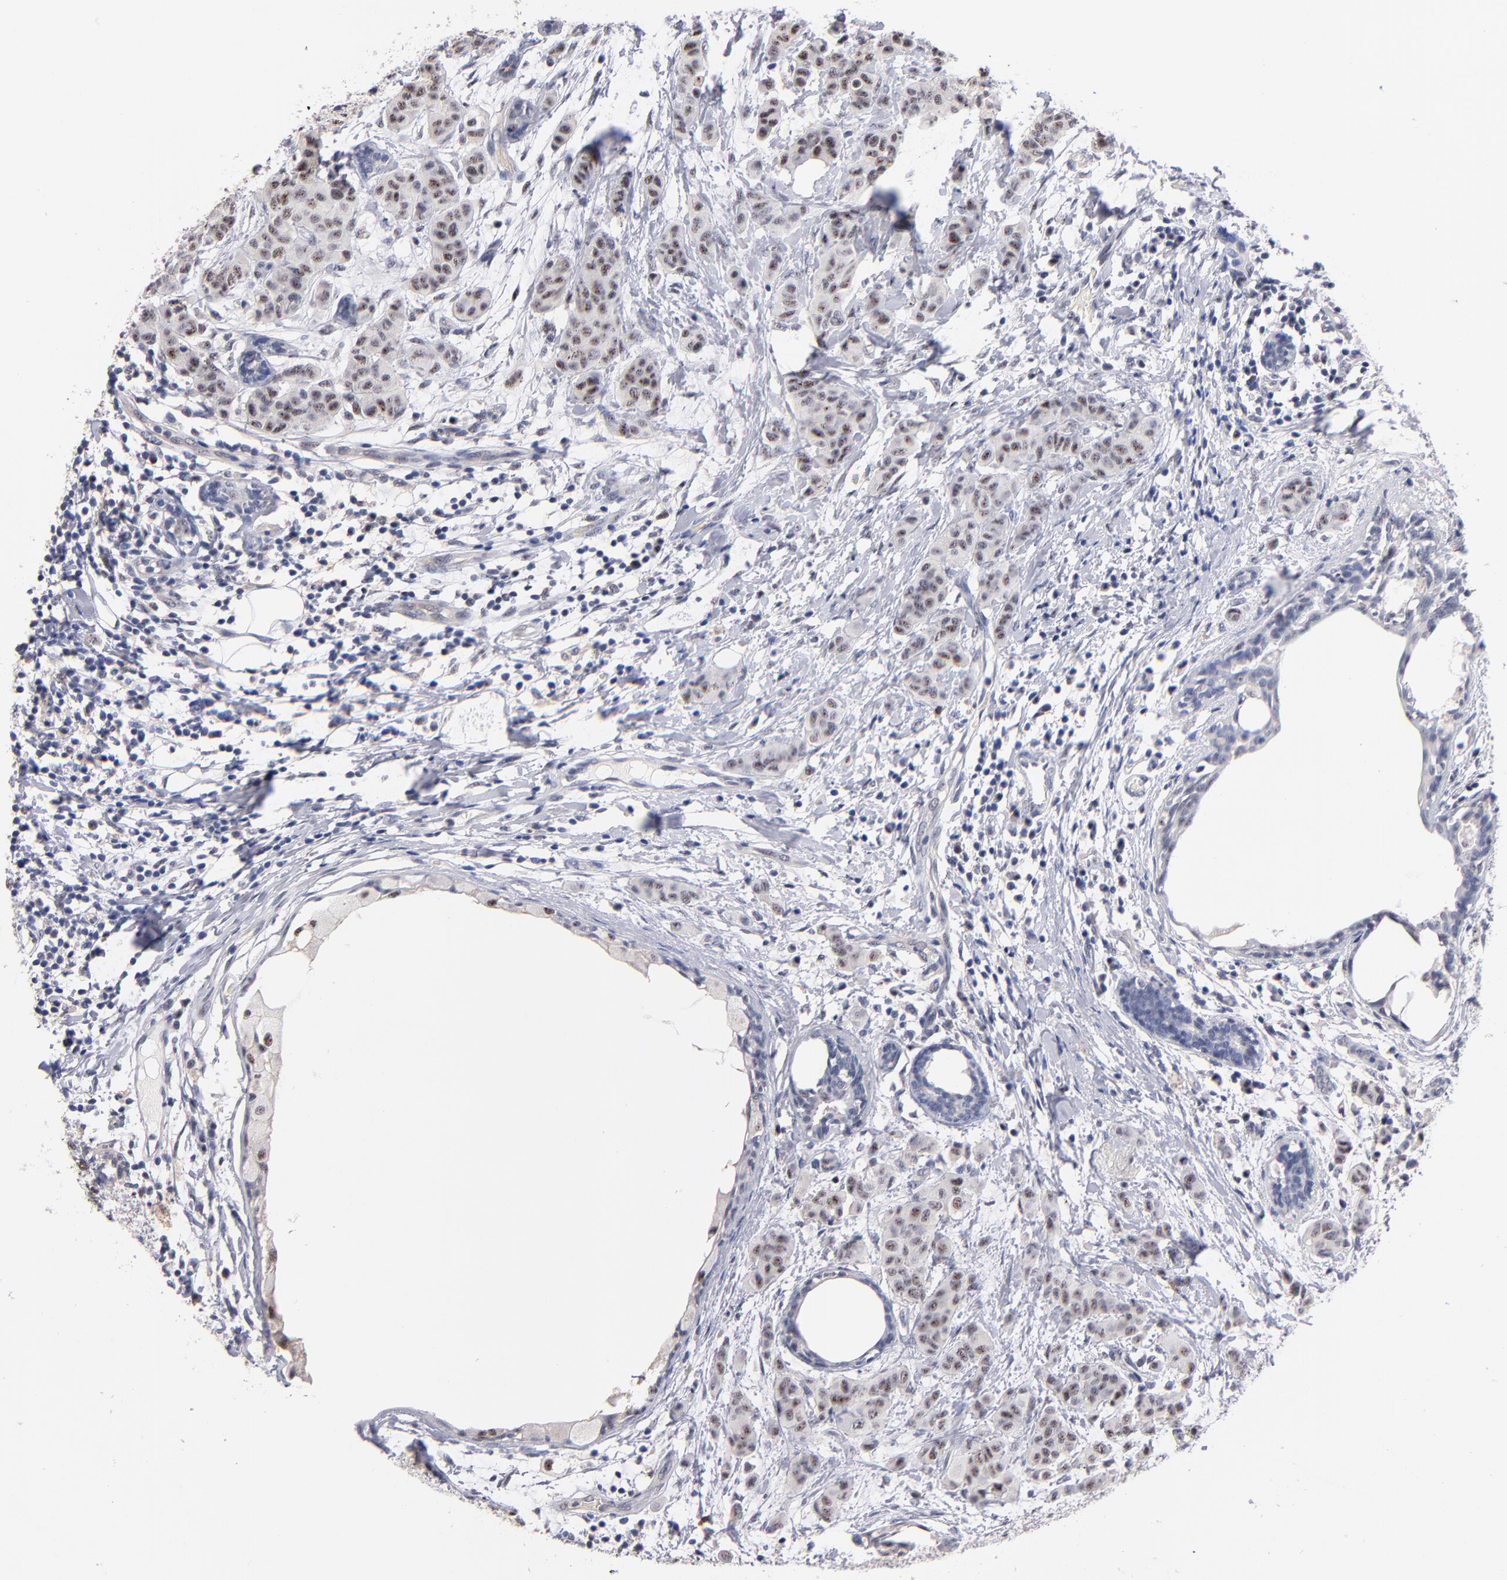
{"staining": {"intensity": "moderate", "quantity": "25%-75%", "location": "nuclear"}, "tissue": "breast cancer", "cell_type": "Tumor cells", "image_type": "cancer", "snomed": [{"axis": "morphology", "description": "Duct carcinoma"}, {"axis": "topography", "description": "Breast"}], "caption": "Protein analysis of breast intraductal carcinoma tissue displays moderate nuclear staining in approximately 25%-75% of tumor cells.", "gene": "RAF1", "patient": {"sex": "female", "age": 40}}